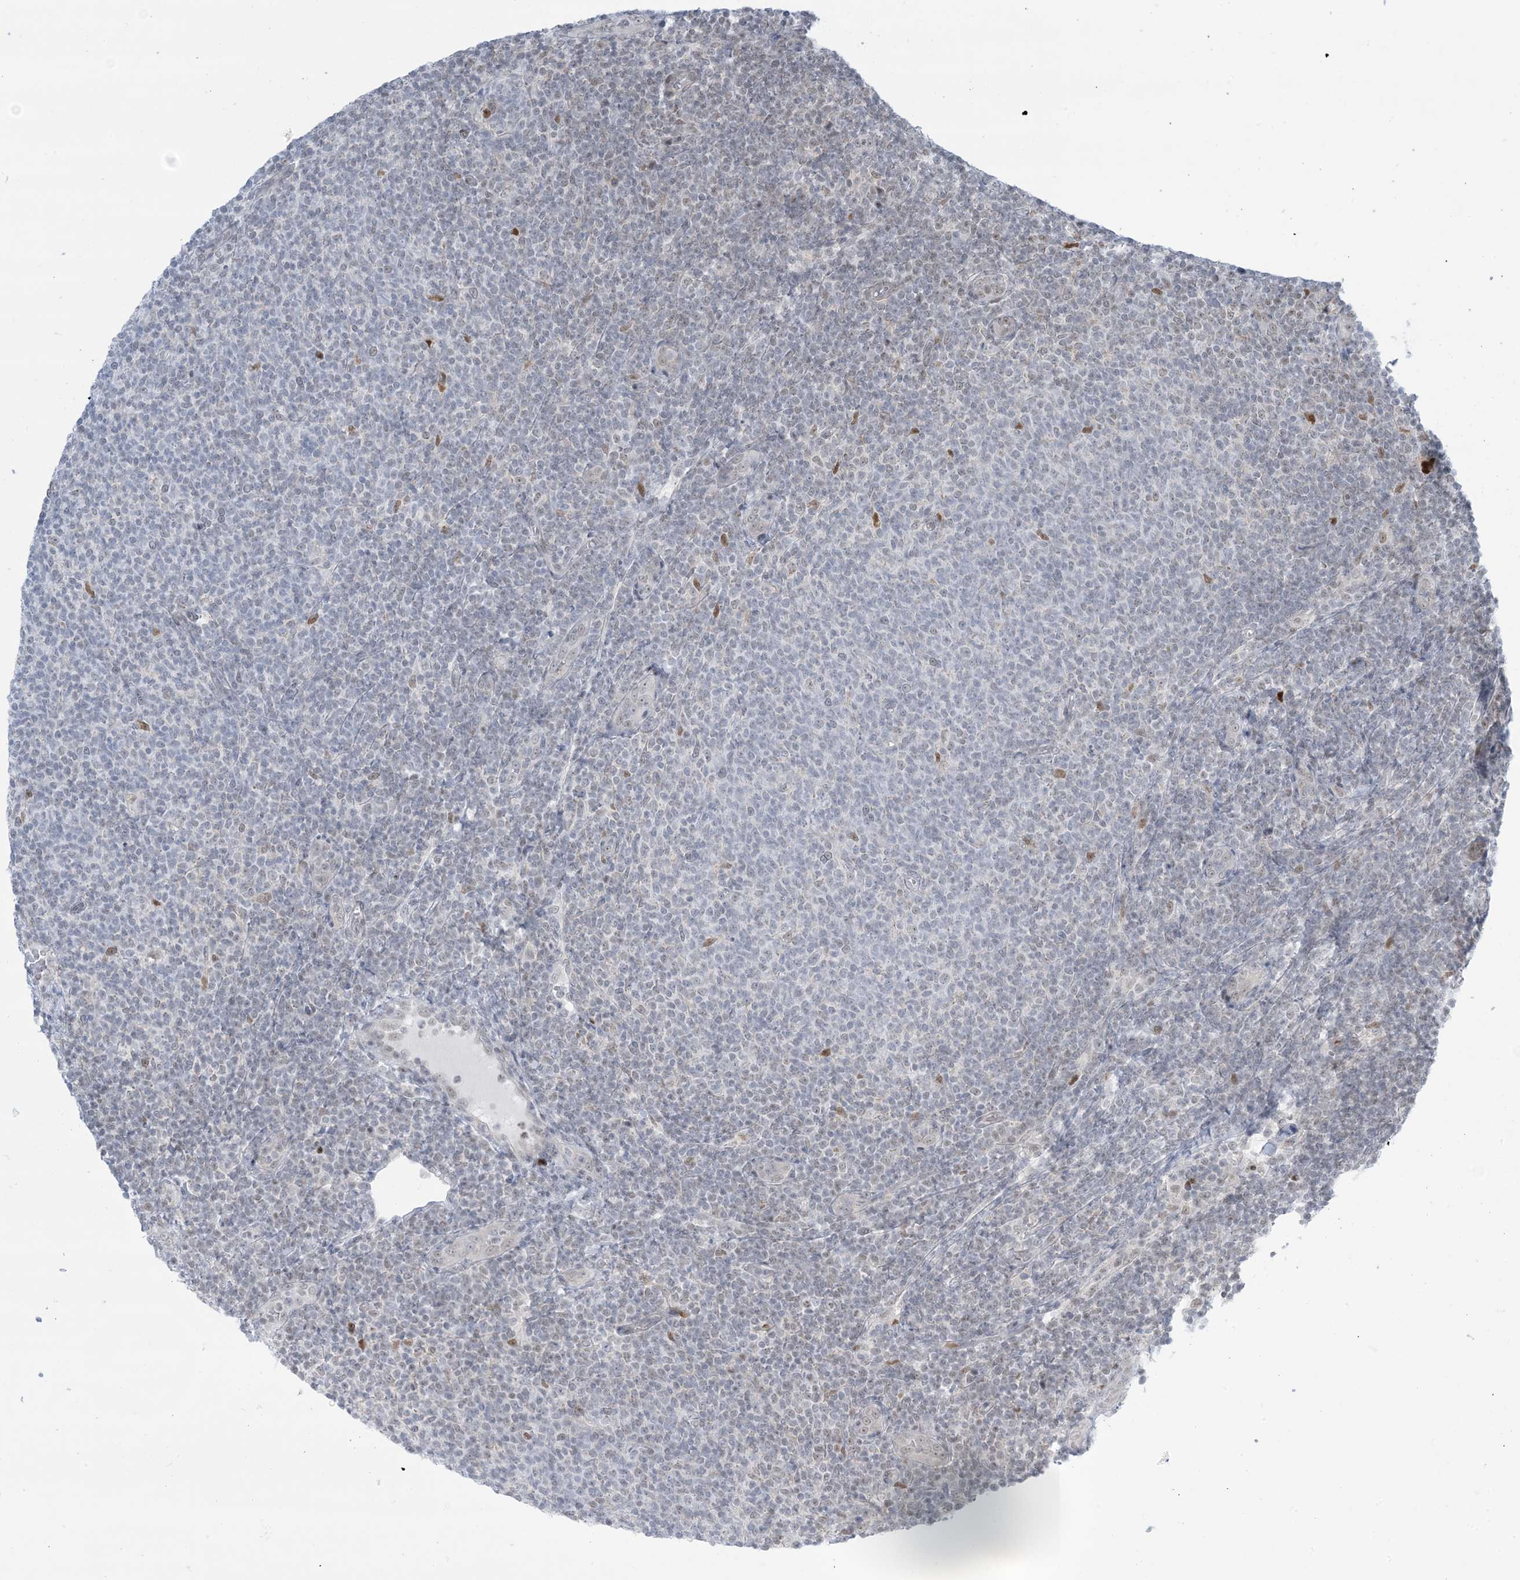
{"staining": {"intensity": "negative", "quantity": "none", "location": "none"}, "tissue": "lymphoma", "cell_type": "Tumor cells", "image_type": "cancer", "snomed": [{"axis": "morphology", "description": "Malignant lymphoma, non-Hodgkin's type, Low grade"}, {"axis": "topography", "description": "Lymph node"}], "caption": "An image of human lymphoma is negative for staining in tumor cells. (DAB (3,3'-diaminobenzidine) immunohistochemistry (IHC) visualized using brightfield microscopy, high magnification).", "gene": "TFPT", "patient": {"sex": "male", "age": 66}}